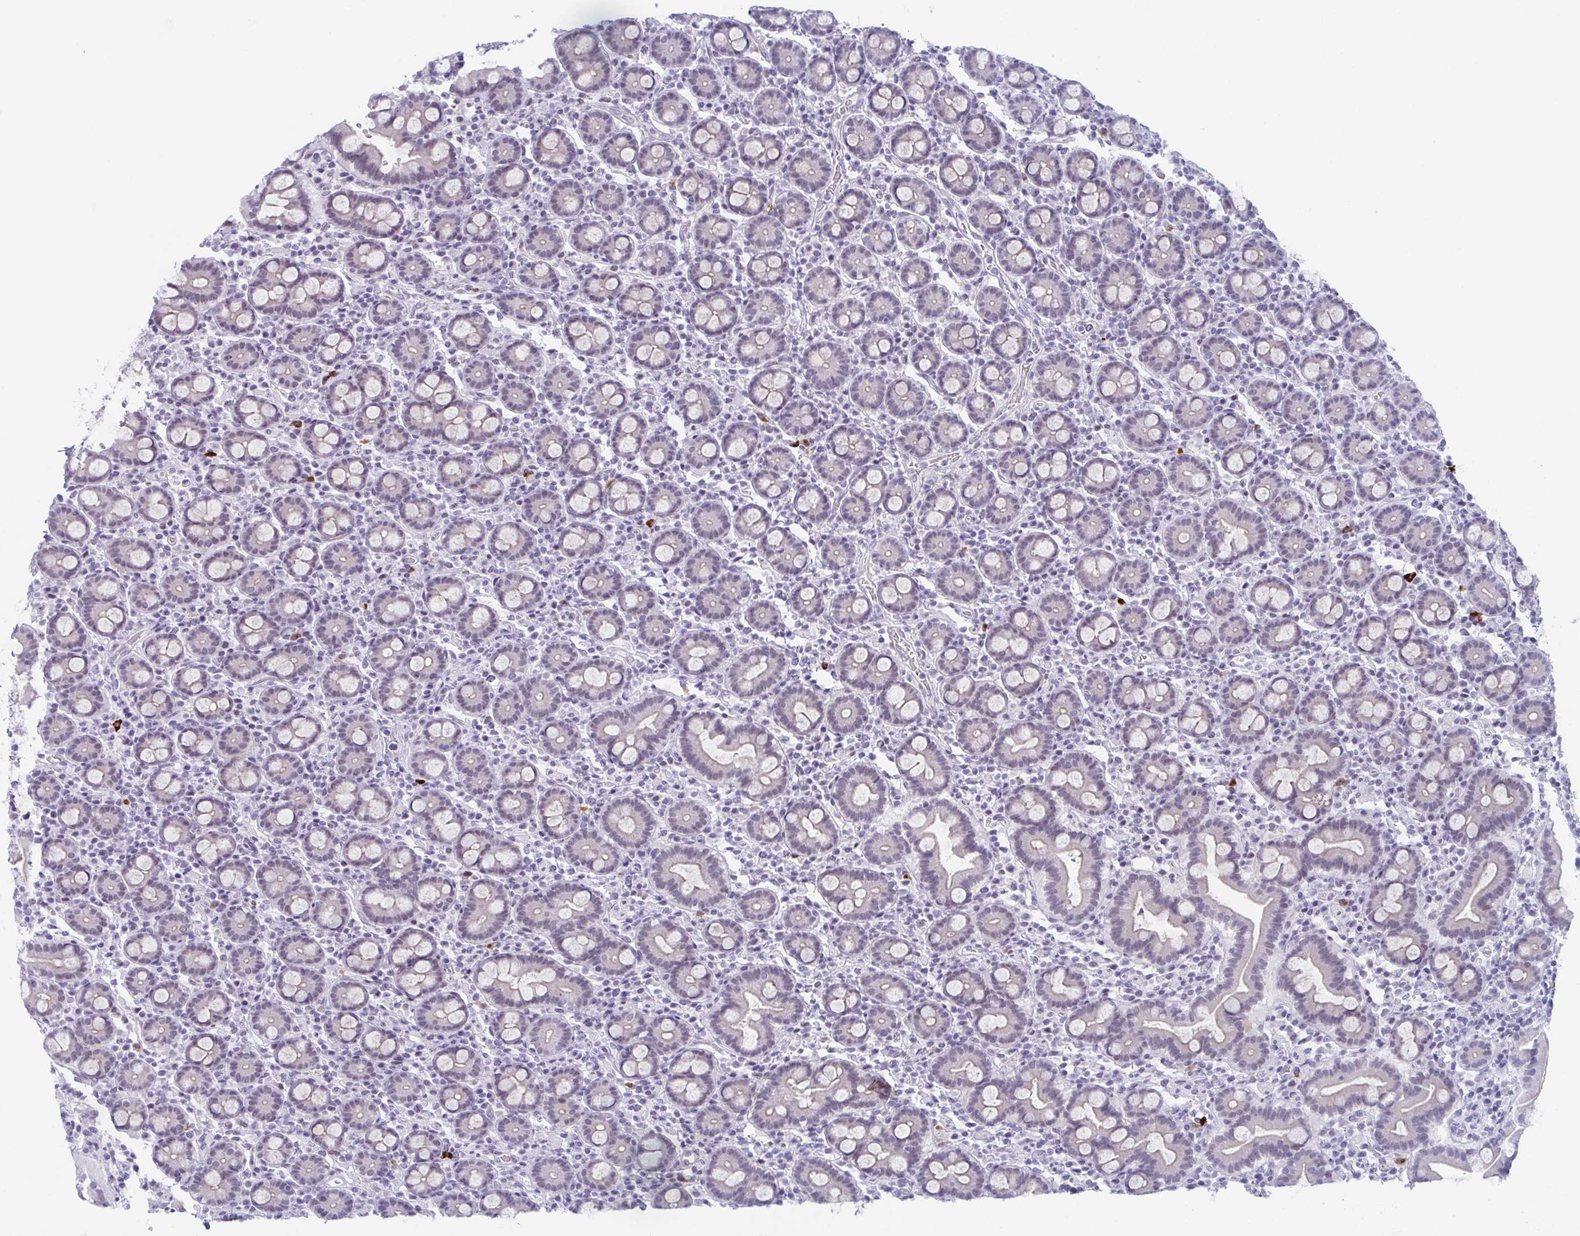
{"staining": {"intensity": "negative", "quantity": "none", "location": "none"}, "tissue": "small intestine", "cell_type": "Glandular cells", "image_type": "normal", "snomed": [{"axis": "morphology", "description": "Normal tissue, NOS"}, {"axis": "topography", "description": "Small intestine"}], "caption": "The histopathology image exhibits no significant expression in glandular cells of small intestine. Brightfield microscopy of immunohistochemistry stained with DAB (brown) and hematoxylin (blue), captured at high magnification.", "gene": "ZFP64", "patient": {"sex": "male", "age": 26}}